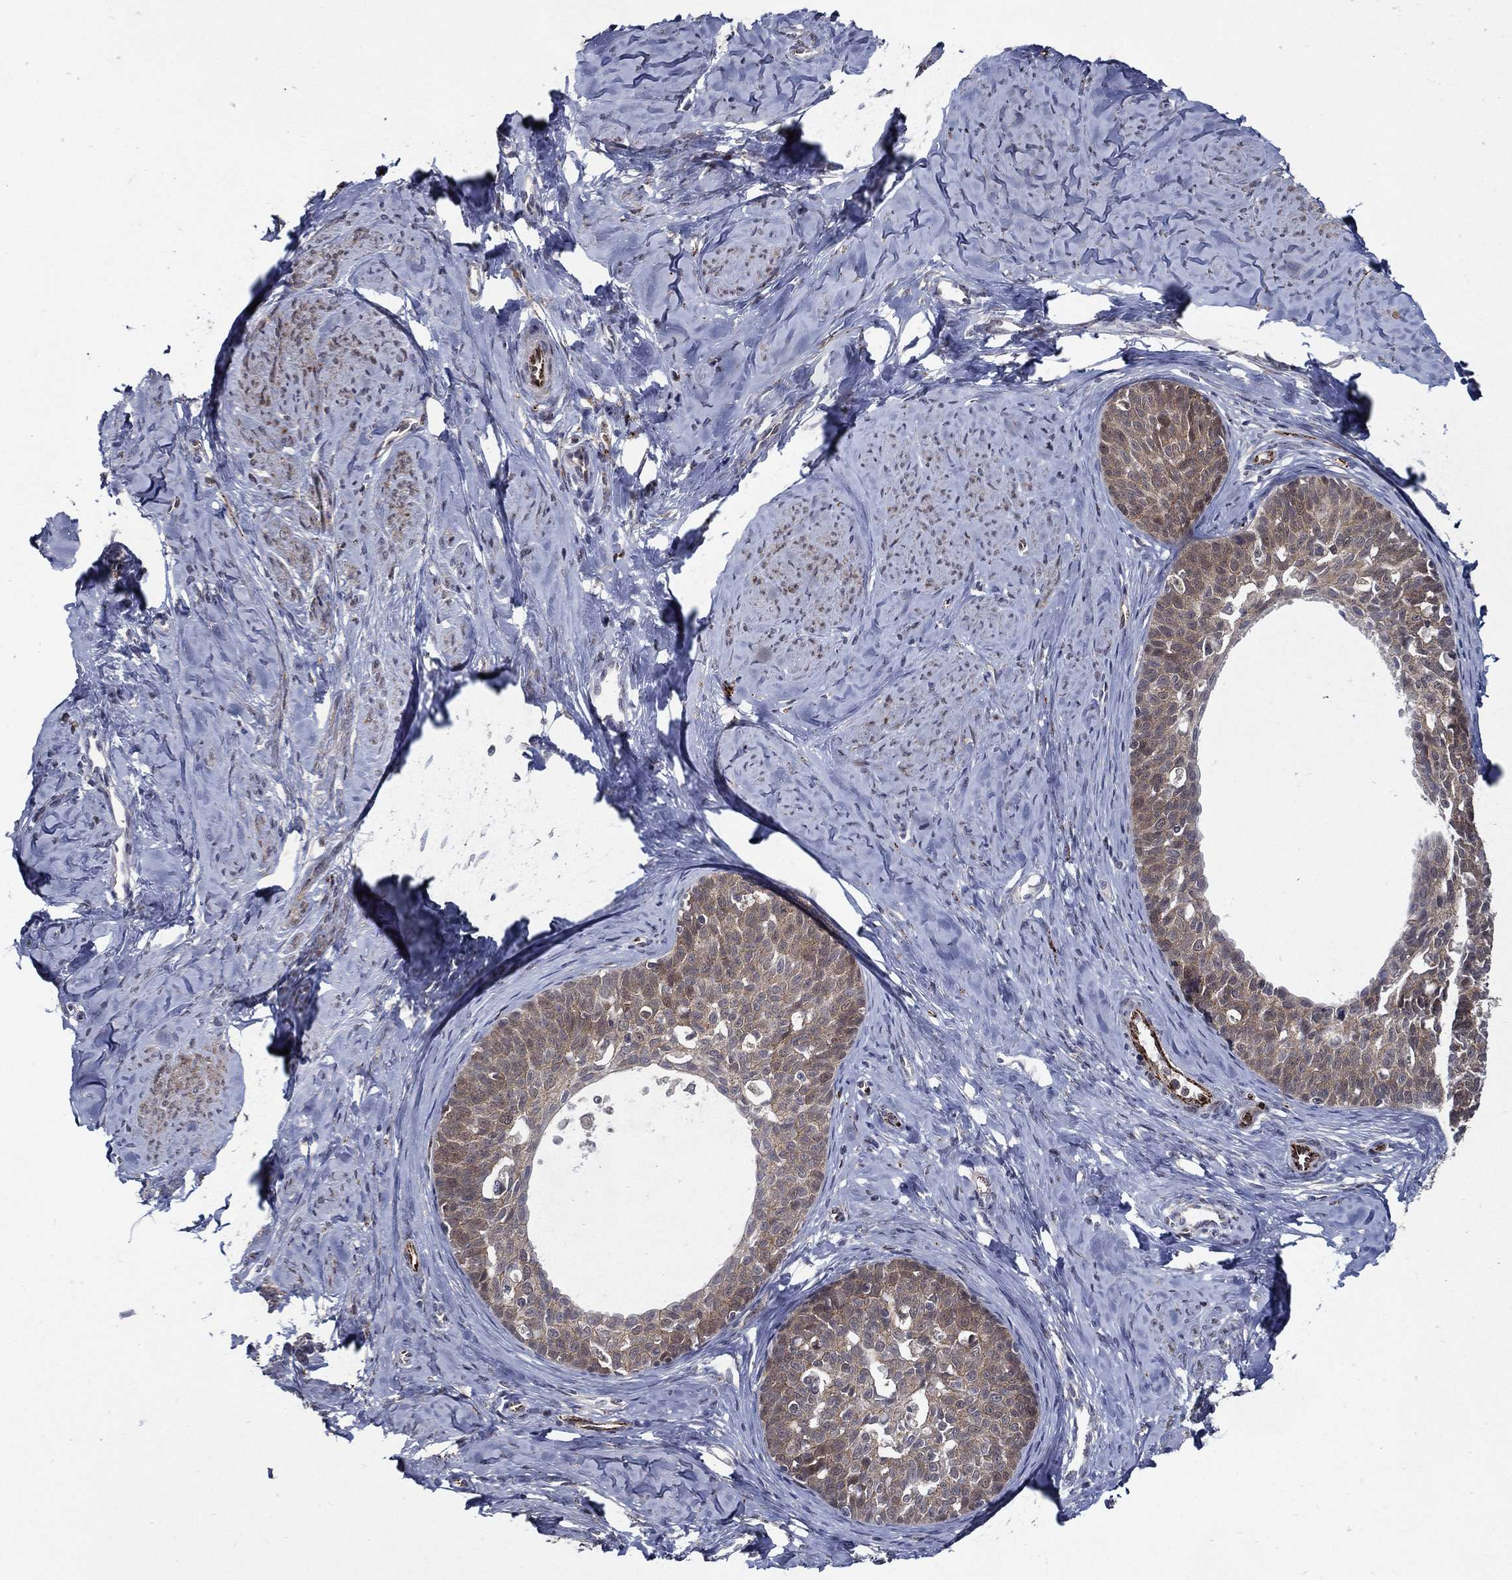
{"staining": {"intensity": "weak", "quantity": ">75%", "location": "cytoplasmic/membranous"}, "tissue": "cervical cancer", "cell_type": "Tumor cells", "image_type": "cancer", "snomed": [{"axis": "morphology", "description": "Squamous cell carcinoma, NOS"}, {"axis": "topography", "description": "Cervix"}], "caption": "Cervical squamous cell carcinoma stained with immunohistochemistry (IHC) displays weak cytoplasmic/membranous positivity in approximately >75% of tumor cells.", "gene": "ARHGAP11A", "patient": {"sex": "female", "age": 51}}